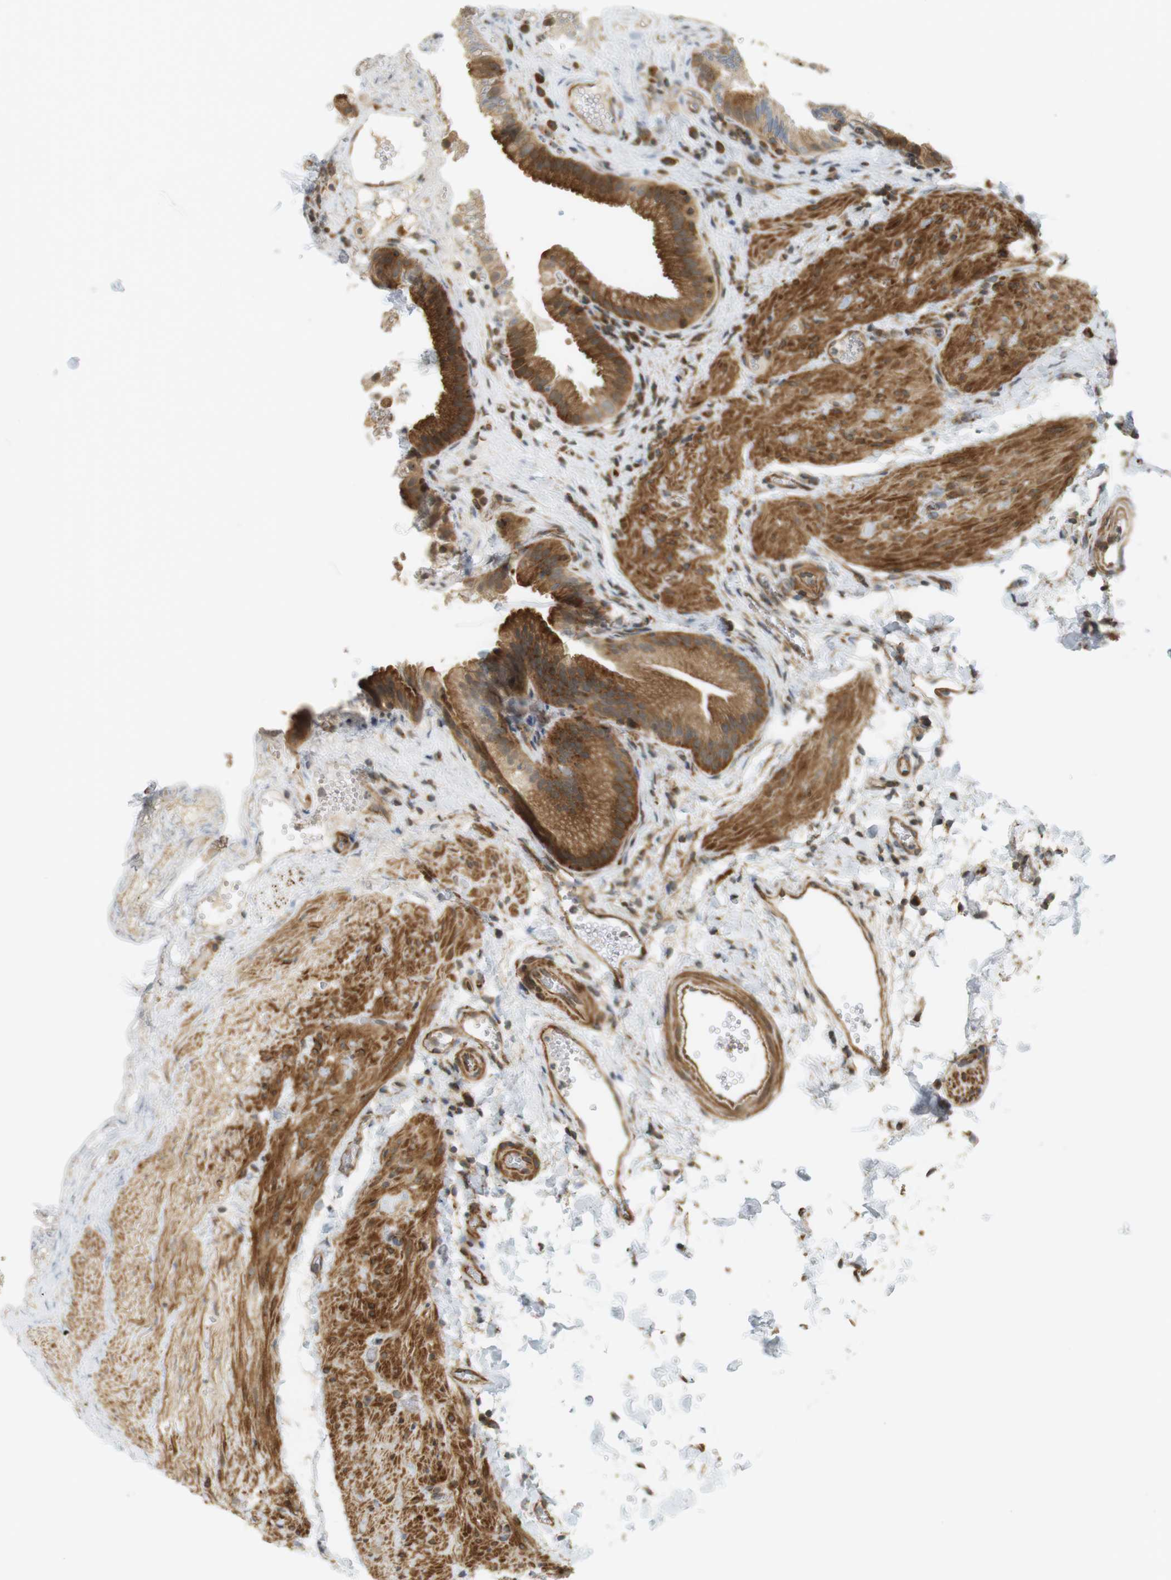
{"staining": {"intensity": "moderate", "quantity": ">75%", "location": "cytoplasmic/membranous"}, "tissue": "gallbladder", "cell_type": "Glandular cells", "image_type": "normal", "snomed": [{"axis": "morphology", "description": "Normal tissue, NOS"}, {"axis": "topography", "description": "Gallbladder"}], "caption": "The histopathology image displays immunohistochemical staining of benign gallbladder. There is moderate cytoplasmic/membranous staining is present in approximately >75% of glandular cells.", "gene": "PA2G4", "patient": {"sex": "female", "age": 24}}